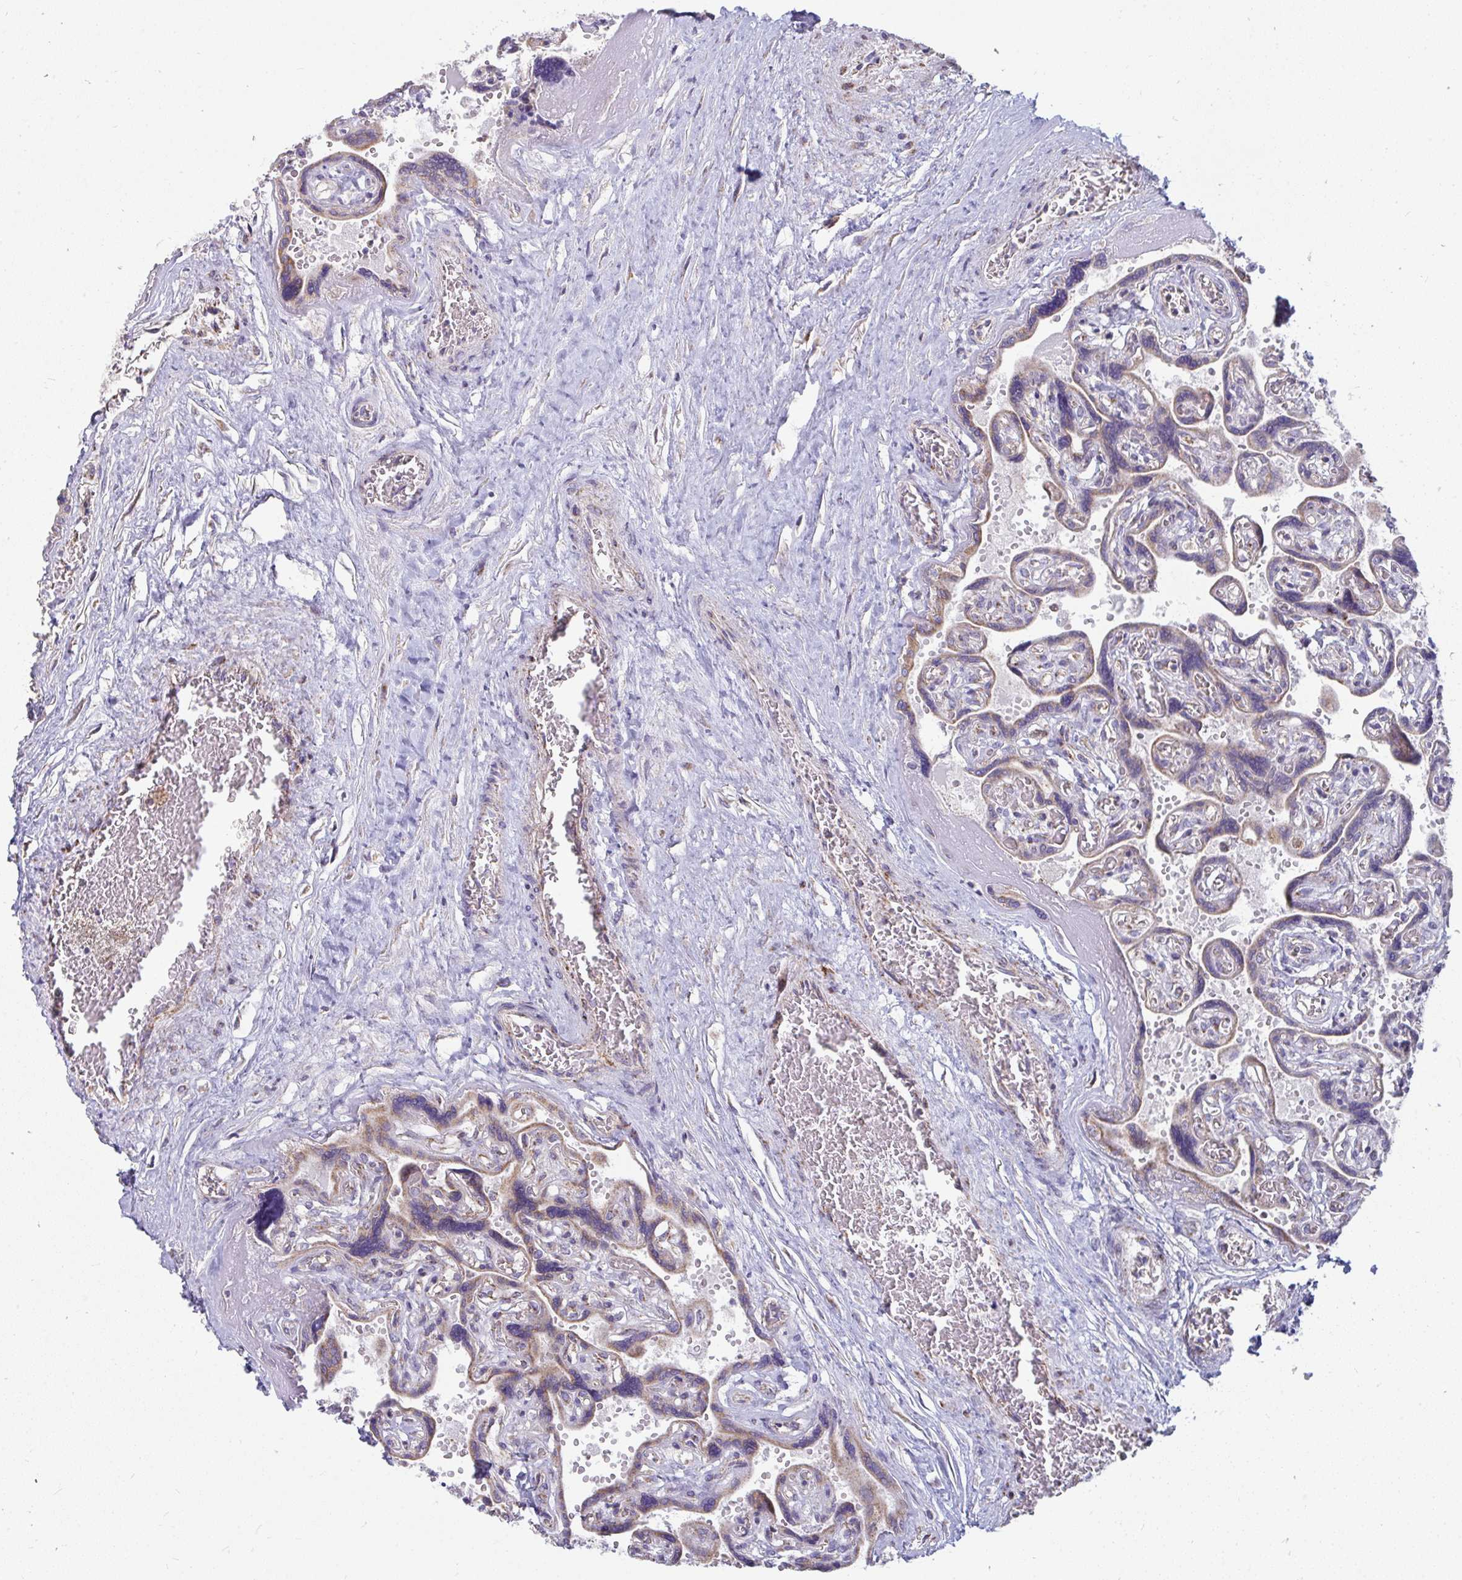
{"staining": {"intensity": "weak", "quantity": ">75%", "location": "cytoplasmic/membranous"}, "tissue": "placenta", "cell_type": "Decidual cells", "image_type": "normal", "snomed": [{"axis": "morphology", "description": "Normal tissue, NOS"}, {"axis": "topography", "description": "Placenta"}], "caption": "This micrograph demonstrates IHC staining of unremarkable placenta, with low weak cytoplasmic/membranous positivity in approximately >75% of decidual cells.", "gene": "FAHD1", "patient": {"sex": "female", "age": 32}}